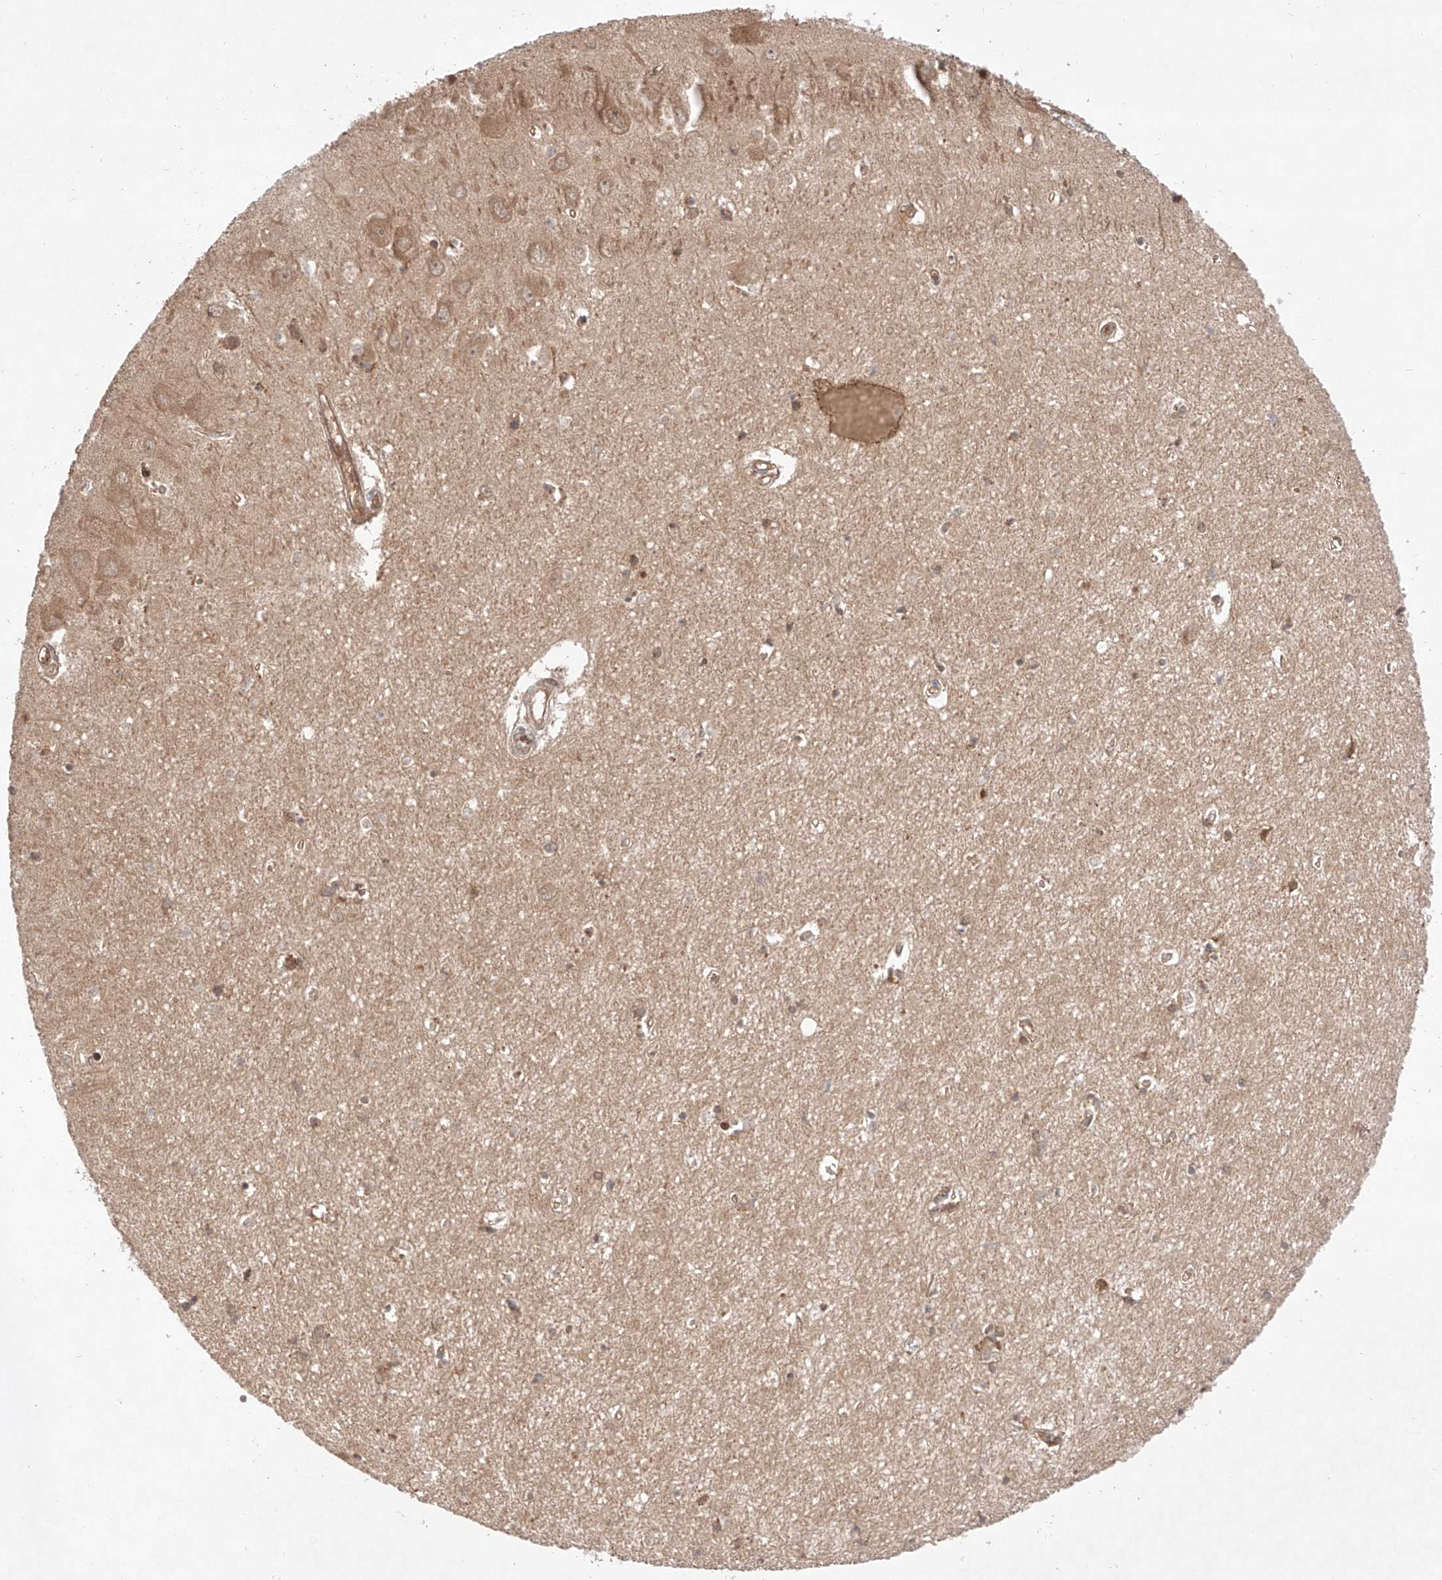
{"staining": {"intensity": "moderate", "quantity": "<25%", "location": "cytoplasmic/membranous,nuclear"}, "tissue": "hippocampus", "cell_type": "Glial cells", "image_type": "normal", "snomed": [{"axis": "morphology", "description": "Normal tissue, NOS"}, {"axis": "topography", "description": "Hippocampus"}], "caption": "Hippocampus stained for a protein (brown) displays moderate cytoplasmic/membranous,nuclear positive positivity in about <25% of glial cells.", "gene": "ZNF124", "patient": {"sex": "female", "age": 64}}